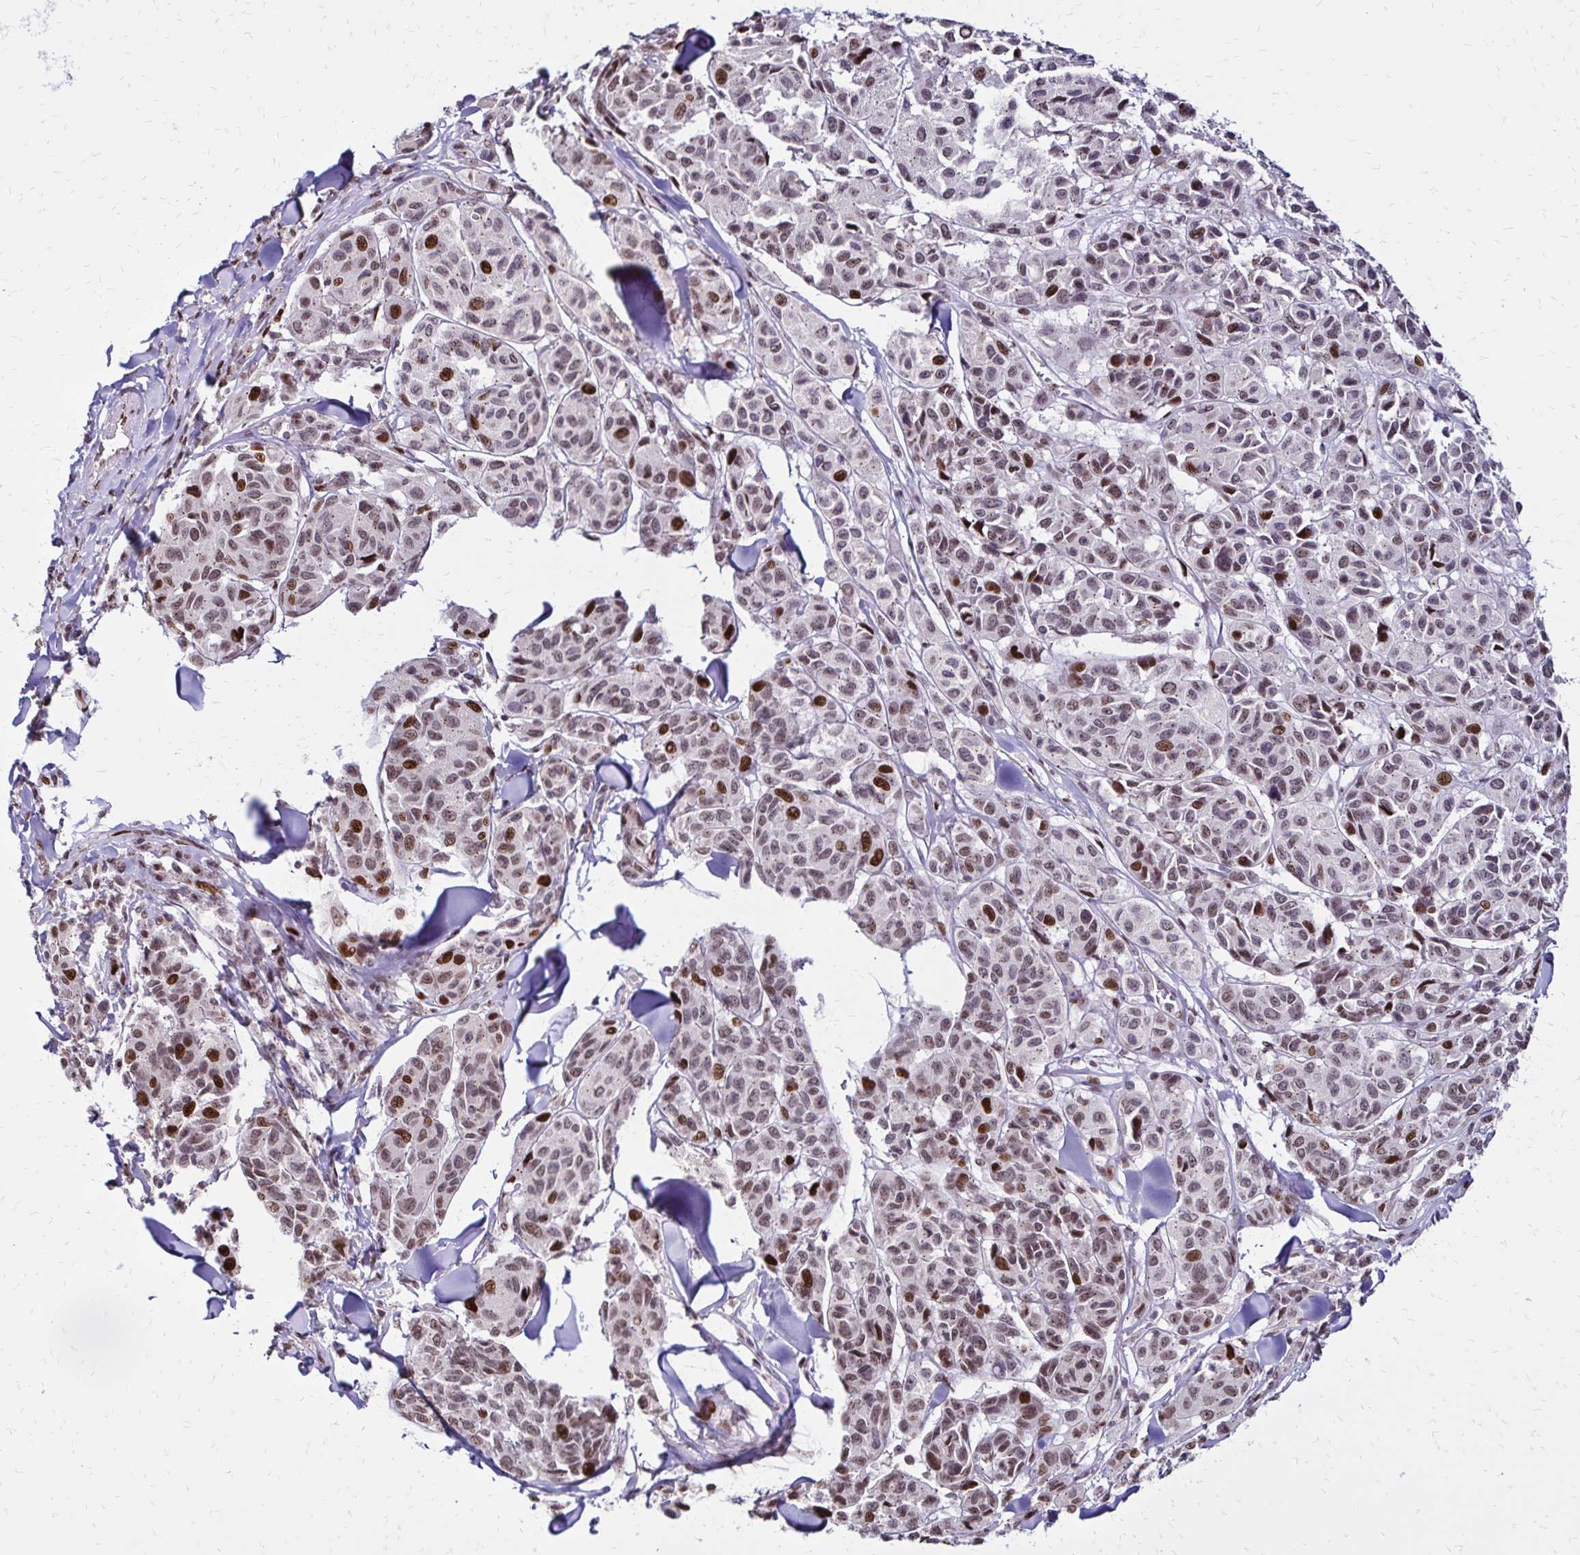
{"staining": {"intensity": "moderate", "quantity": ">75%", "location": "nuclear"}, "tissue": "melanoma", "cell_type": "Tumor cells", "image_type": "cancer", "snomed": [{"axis": "morphology", "description": "Malignant melanoma, NOS"}, {"axis": "topography", "description": "Skin"}], "caption": "This photomicrograph shows immunohistochemistry staining of melanoma, with medium moderate nuclear expression in approximately >75% of tumor cells.", "gene": "TOB1", "patient": {"sex": "female", "age": 66}}